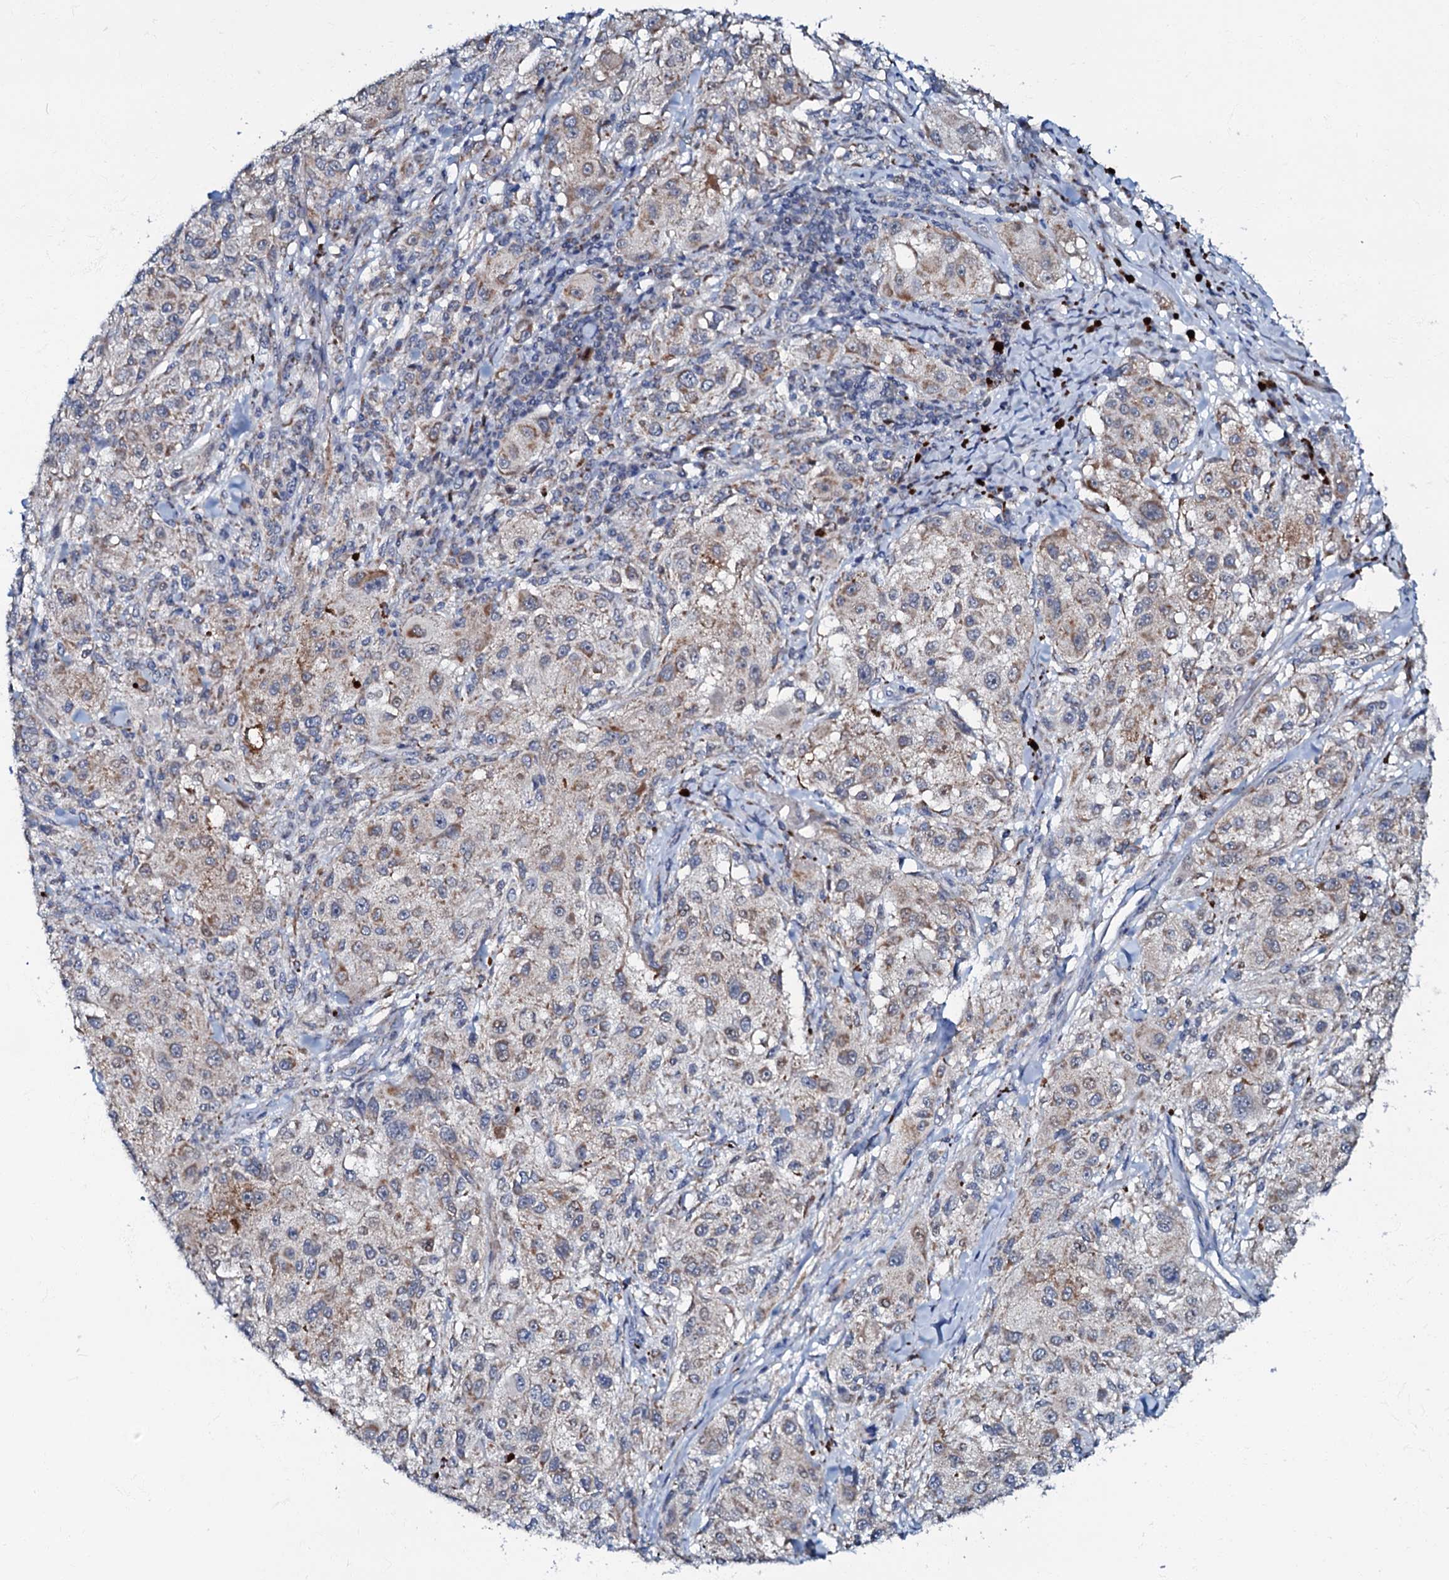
{"staining": {"intensity": "weak", "quantity": ">75%", "location": "cytoplasmic/membranous"}, "tissue": "melanoma", "cell_type": "Tumor cells", "image_type": "cancer", "snomed": [{"axis": "morphology", "description": "Necrosis, NOS"}, {"axis": "morphology", "description": "Malignant melanoma, NOS"}, {"axis": "topography", "description": "Skin"}], "caption": "This image reveals melanoma stained with immunohistochemistry (IHC) to label a protein in brown. The cytoplasmic/membranous of tumor cells show weak positivity for the protein. Nuclei are counter-stained blue.", "gene": "MRPL51", "patient": {"sex": "female", "age": 87}}